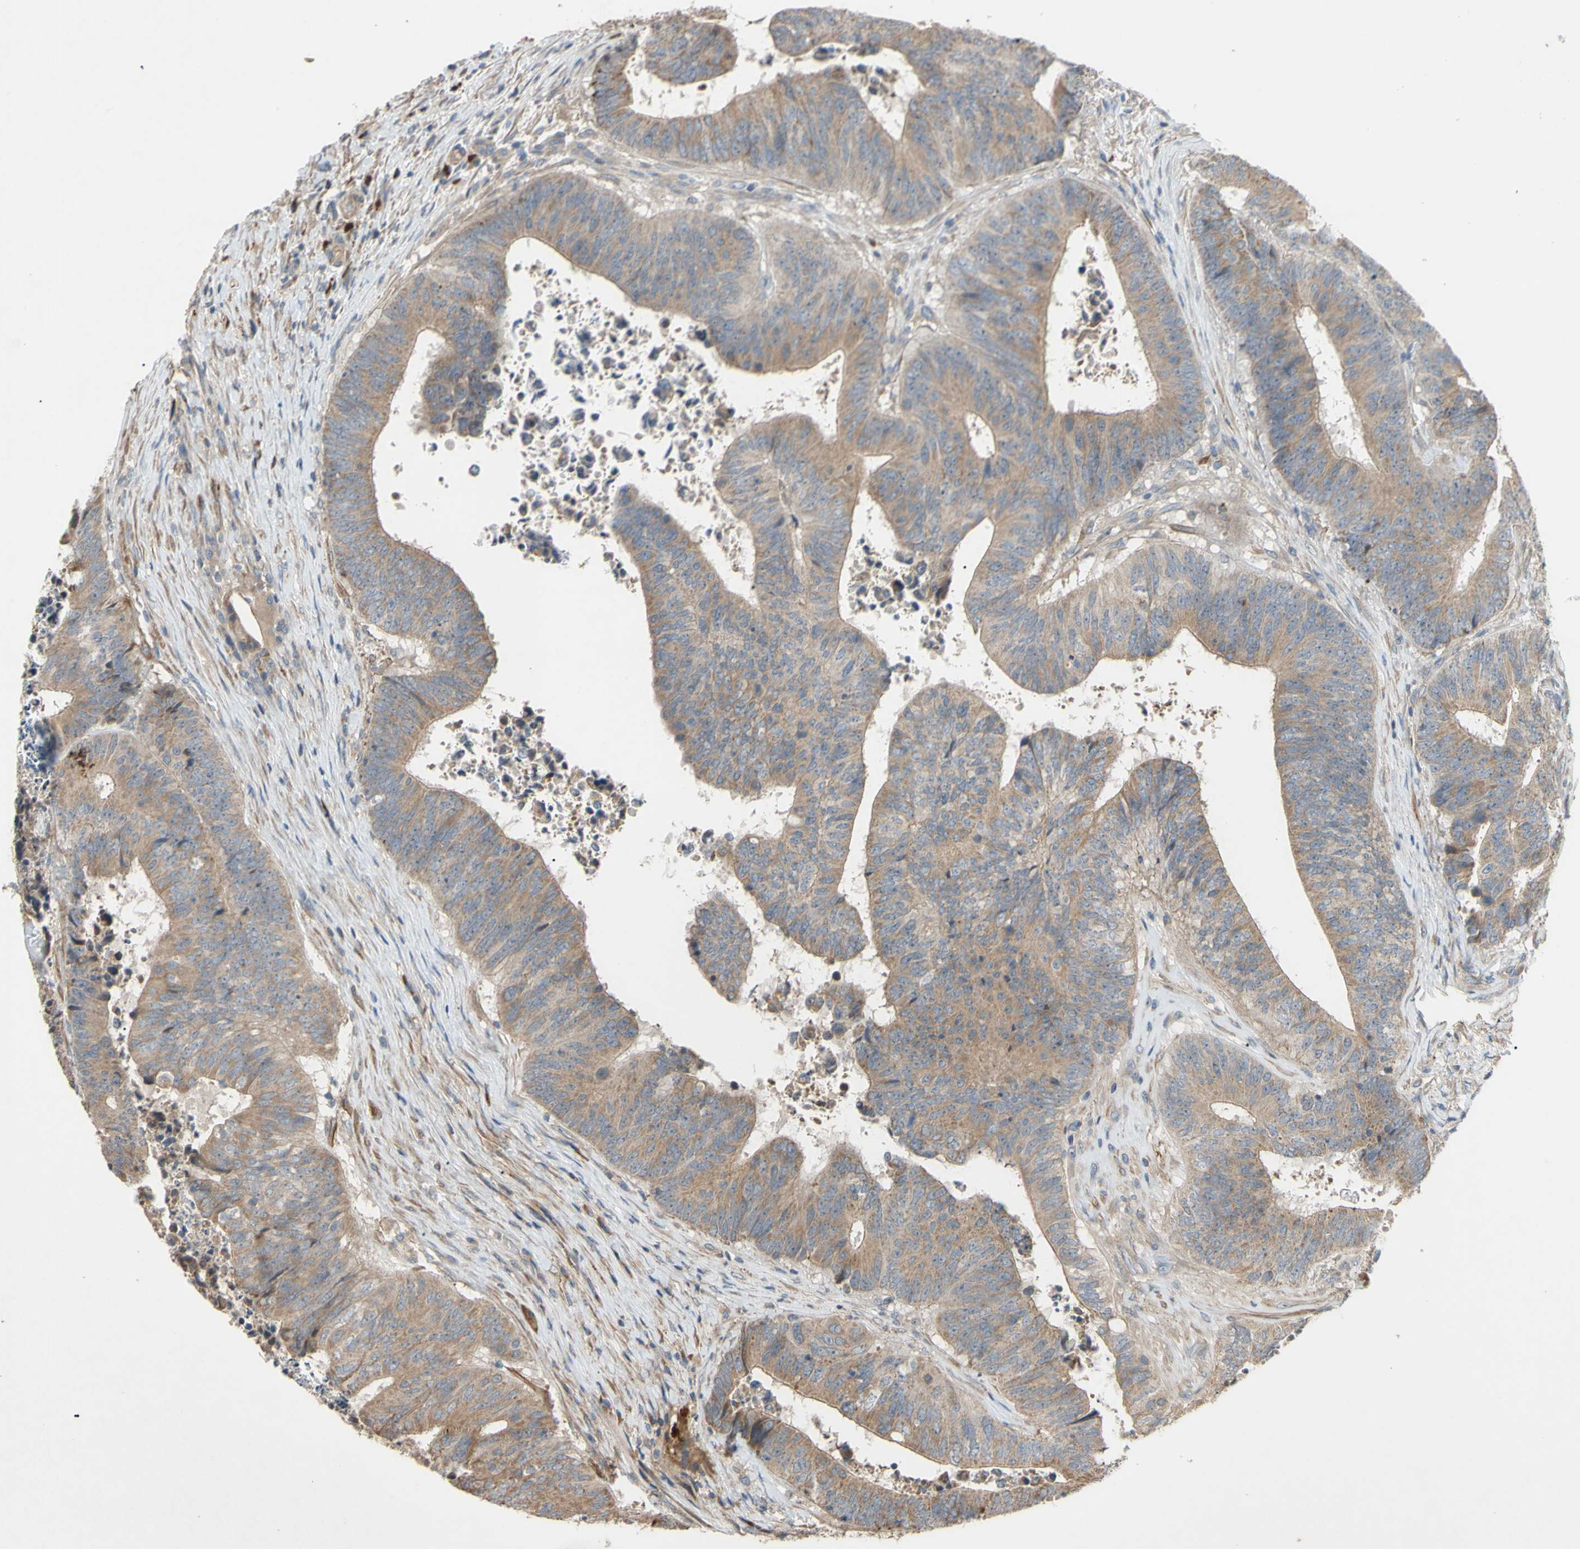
{"staining": {"intensity": "moderate", "quantity": ">75%", "location": "cytoplasmic/membranous"}, "tissue": "colorectal cancer", "cell_type": "Tumor cells", "image_type": "cancer", "snomed": [{"axis": "morphology", "description": "Adenocarcinoma, NOS"}, {"axis": "topography", "description": "Rectum"}], "caption": "Immunohistochemical staining of human colorectal cancer (adenocarcinoma) exhibits medium levels of moderate cytoplasmic/membranous expression in approximately >75% of tumor cells. The protein of interest is shown in brown color, while the nuclei are stained blue.", "gene": "PARD6A", "patient": {"sex": "male", "age": 72}}